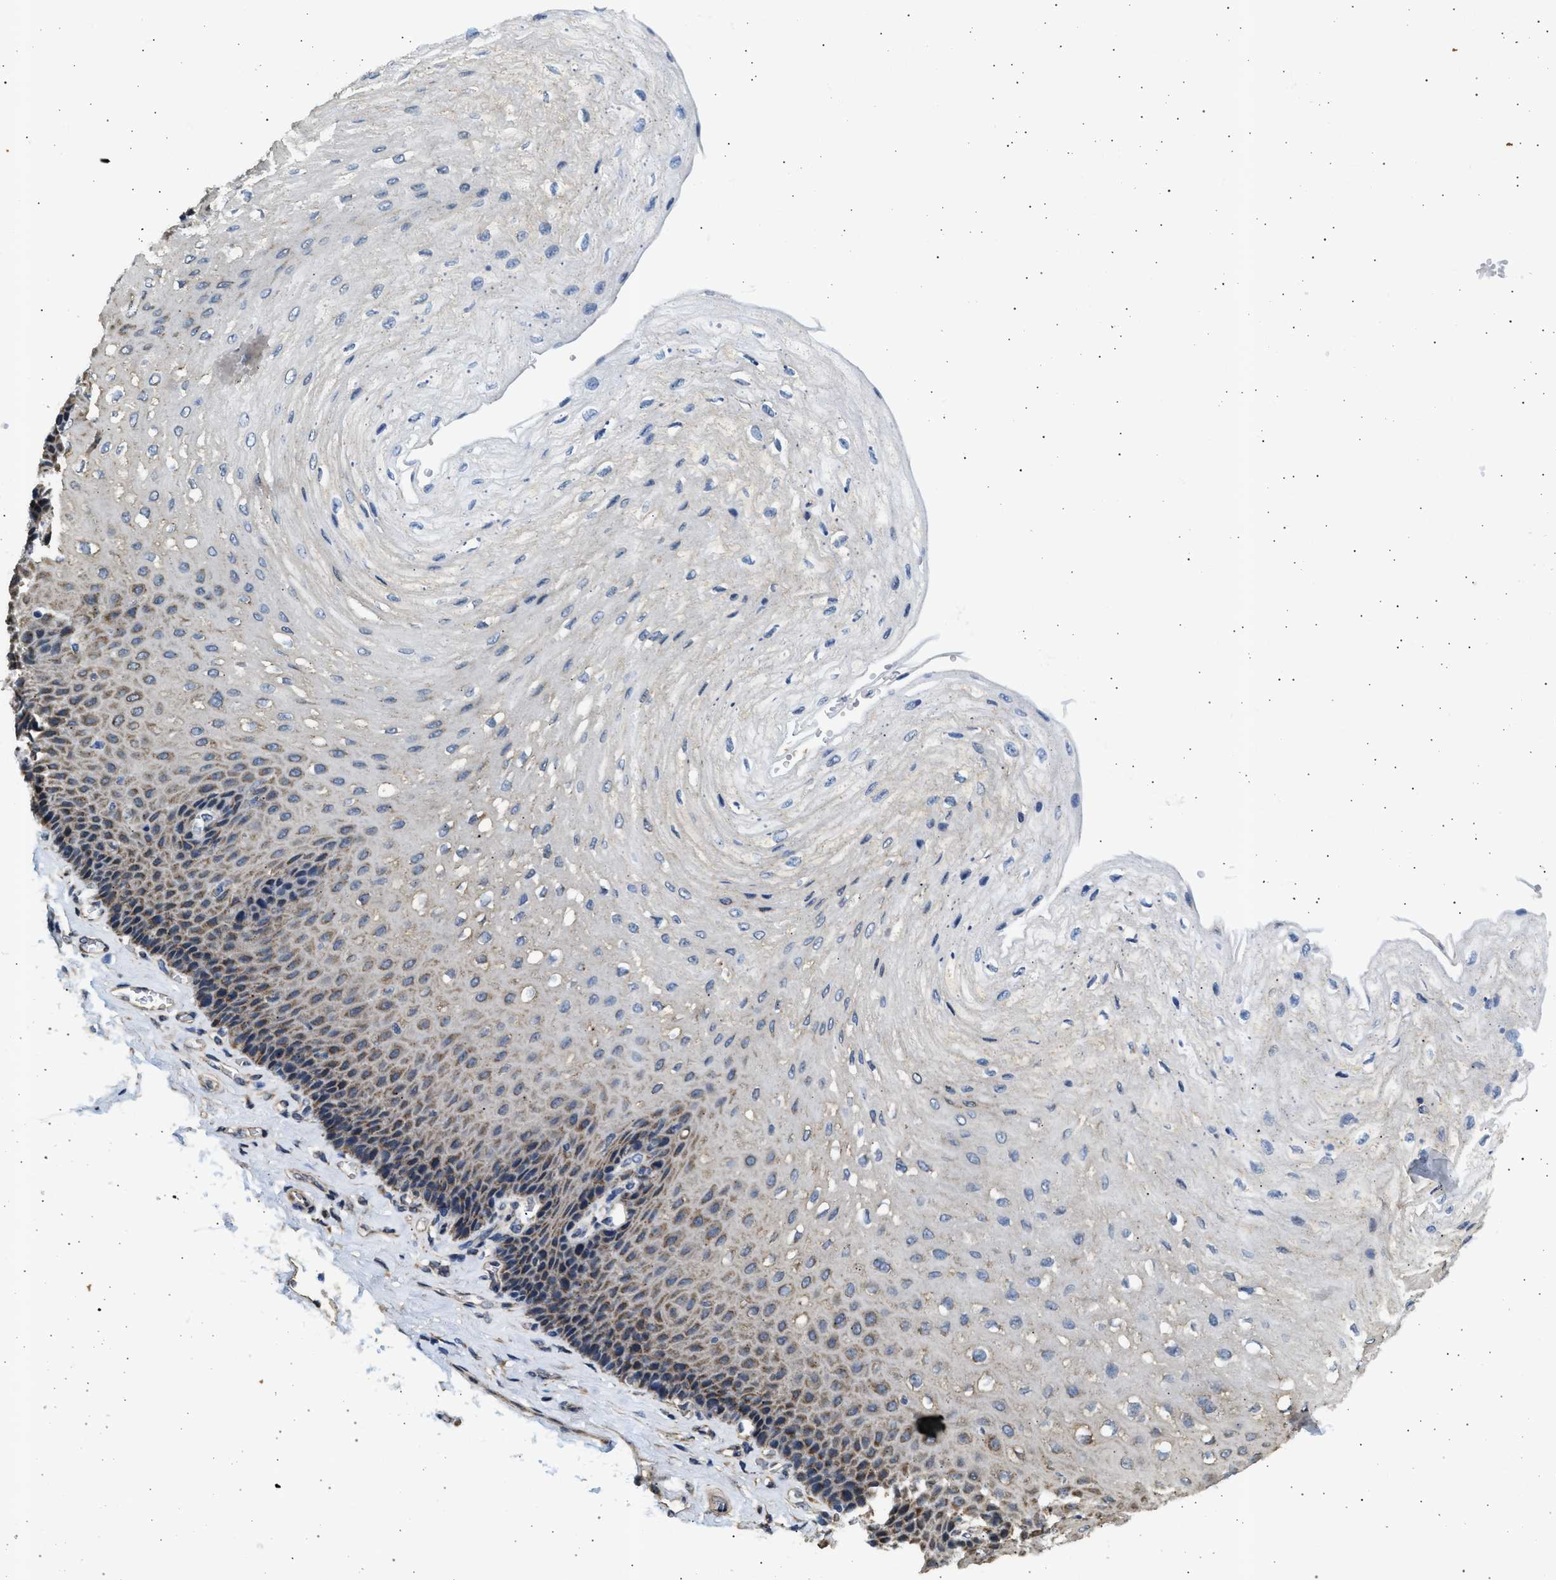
{"staining": {"intensity": "moderate", "quantity": "<25%", "location": "cytoplasmic/membranous"}, "tissue": "esophagus", "cell_type": "Squamous epithelial cells", "image_type": "normal", "snomed": [{"axis": "morphology", "description": "Normal tissue, NOS"}, {"axis": "topography", "description": "Esophagus"}], "caption": "A high-resolution micrograph shows immunohistochemistry (IHC) staining of benign esophagus, which reveals moderate cytoplasmic/membranous expression in approximately <25% of squamous epithelial cells.", "gene": "KCNA4", "patient": {"sex": "female", "age": 72}}